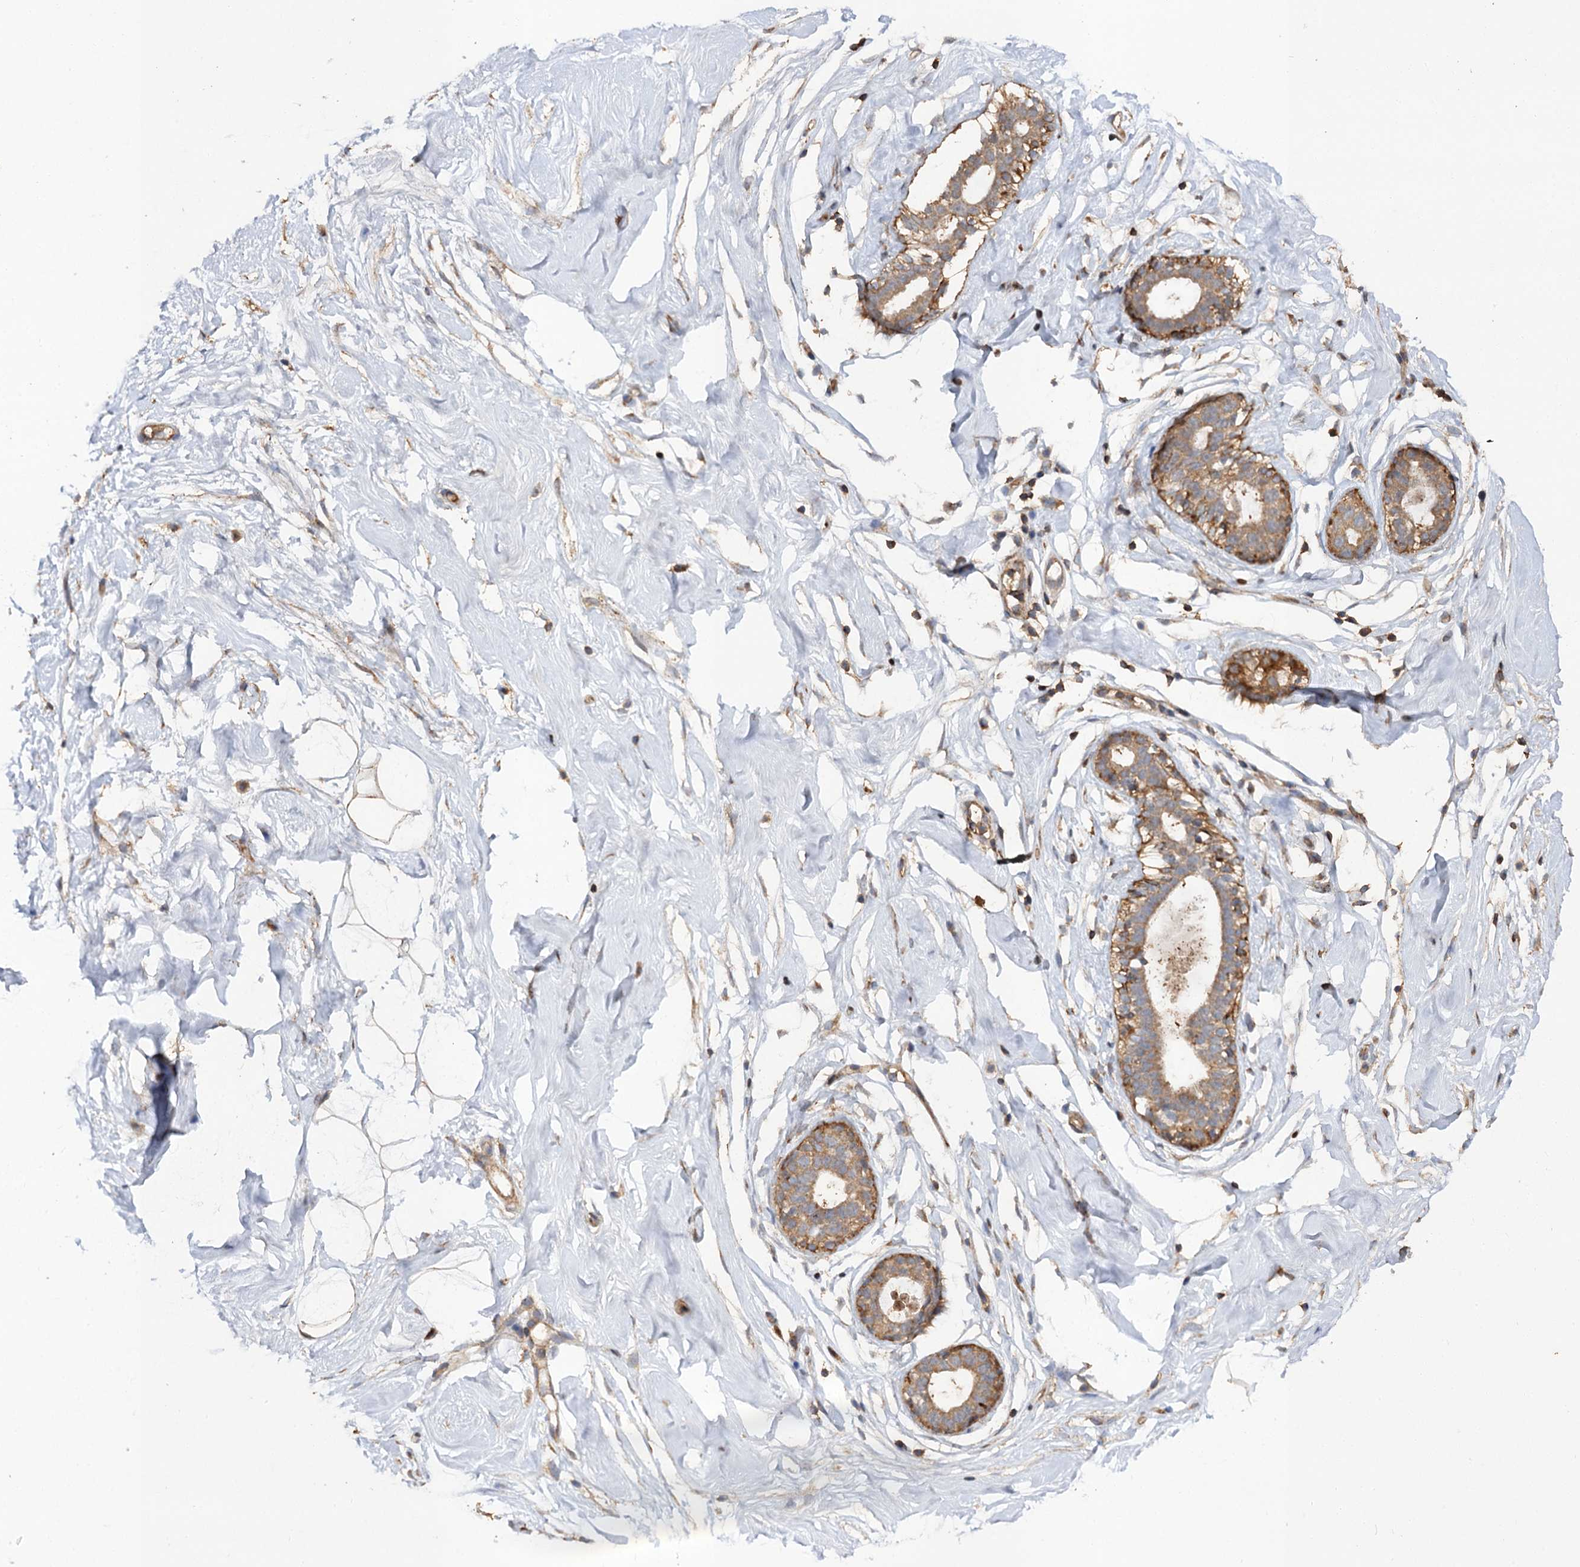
{"staining": {"intensity": "weak", "quantity": ">75%", "location": "cytoplasmic/membranous"}, "tissue": "breast", "cell_type": "Adipocytes", "image_type": "normal", "snomed": [{"axis": "morphology", "description": "Normal tissue, NOS"}, {"axis": "morphology", "description": "Adenoma, NOS"}, {"axis": "topography", "description": "Breast"}], "caption": "This micrograph exhibits immunohistochemistry (IHC) staining of normal breast, with low weak cytoplasmic/membranous staining in about >75% of adipocytes.", "gene": "FBXW8", "patient": {"sex": "female", "age": 23}}